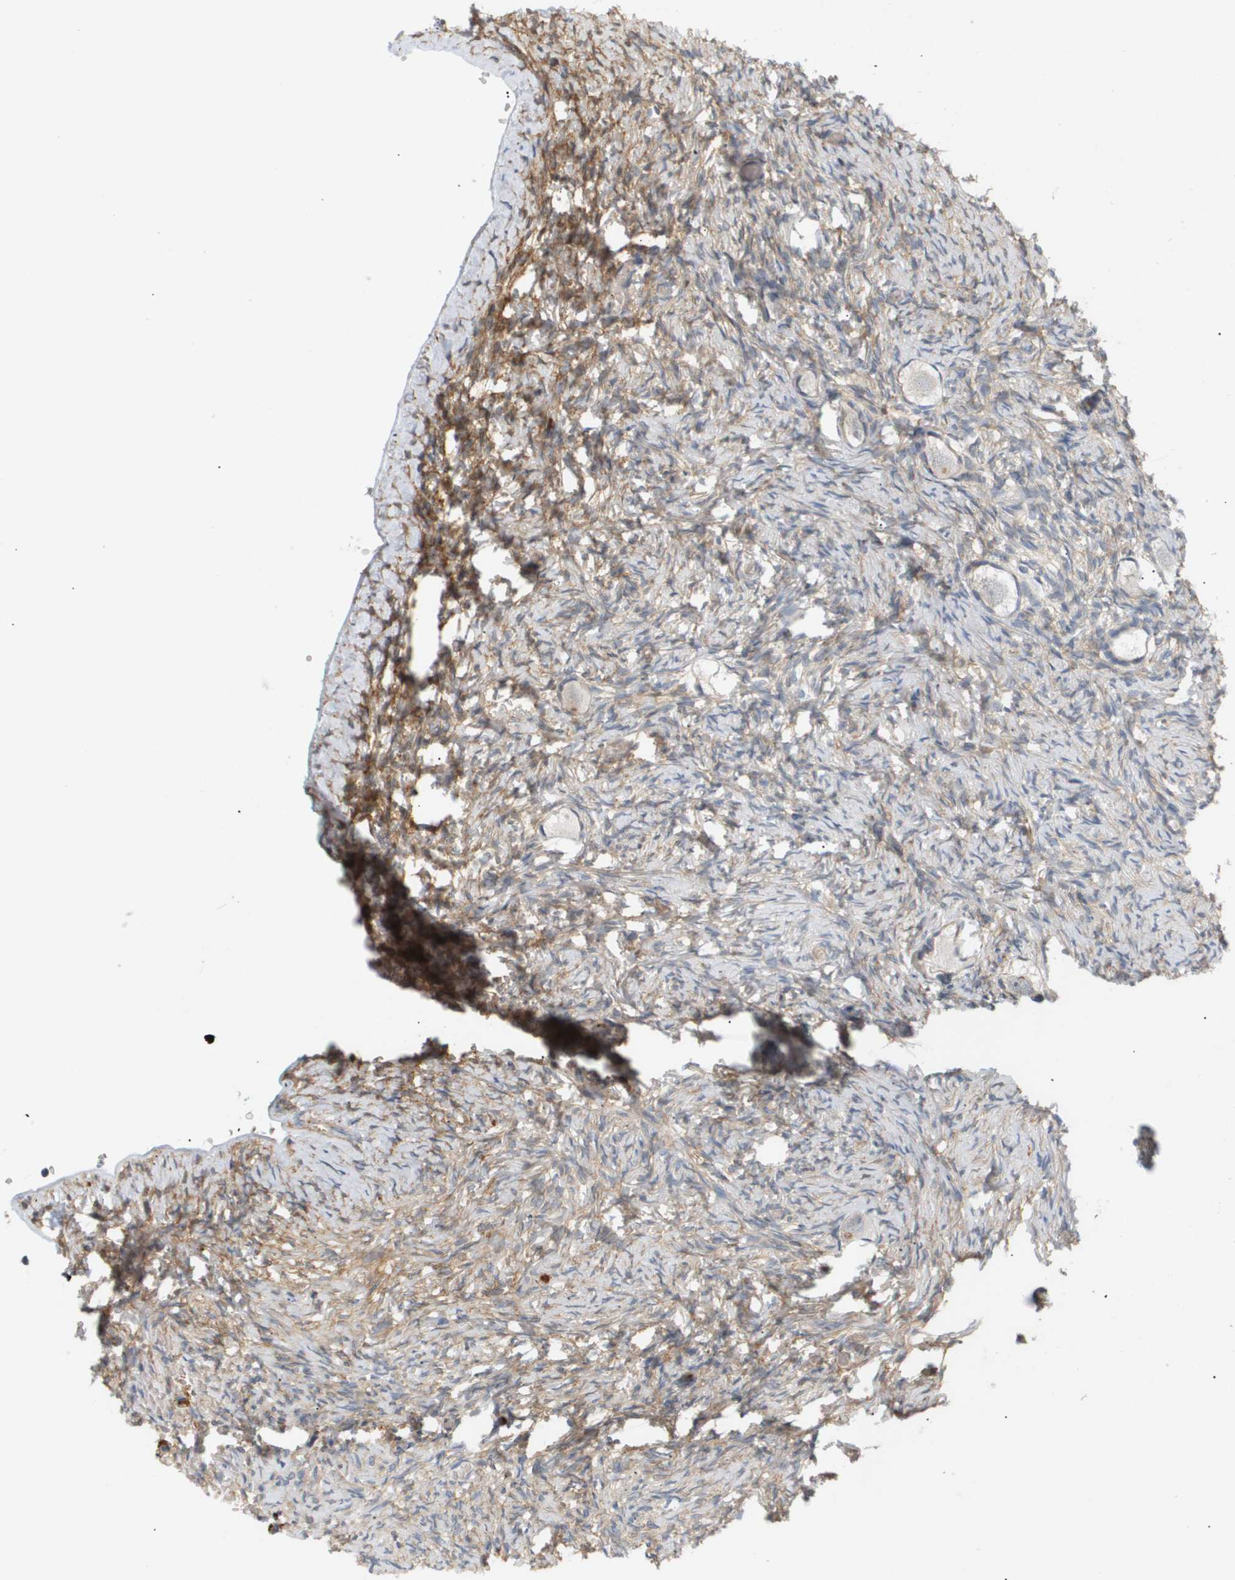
{"staining": {"intensity": "negative", "quantity": "none", "location": "none"}, "tissue": "ovary", "cell_type": "Follicle cells", "image_type": "normal", "snomed": [{"axis": "morphology", "description": "Normal tissue, NOS"}, {"axis": "topography", "description": "Ovary"}], "caption": "Ovary stained for a protein using IHC displays no expression follicle cells.", "gene": "CORO2B", "patient": {"sex": "female", "age": 27}}